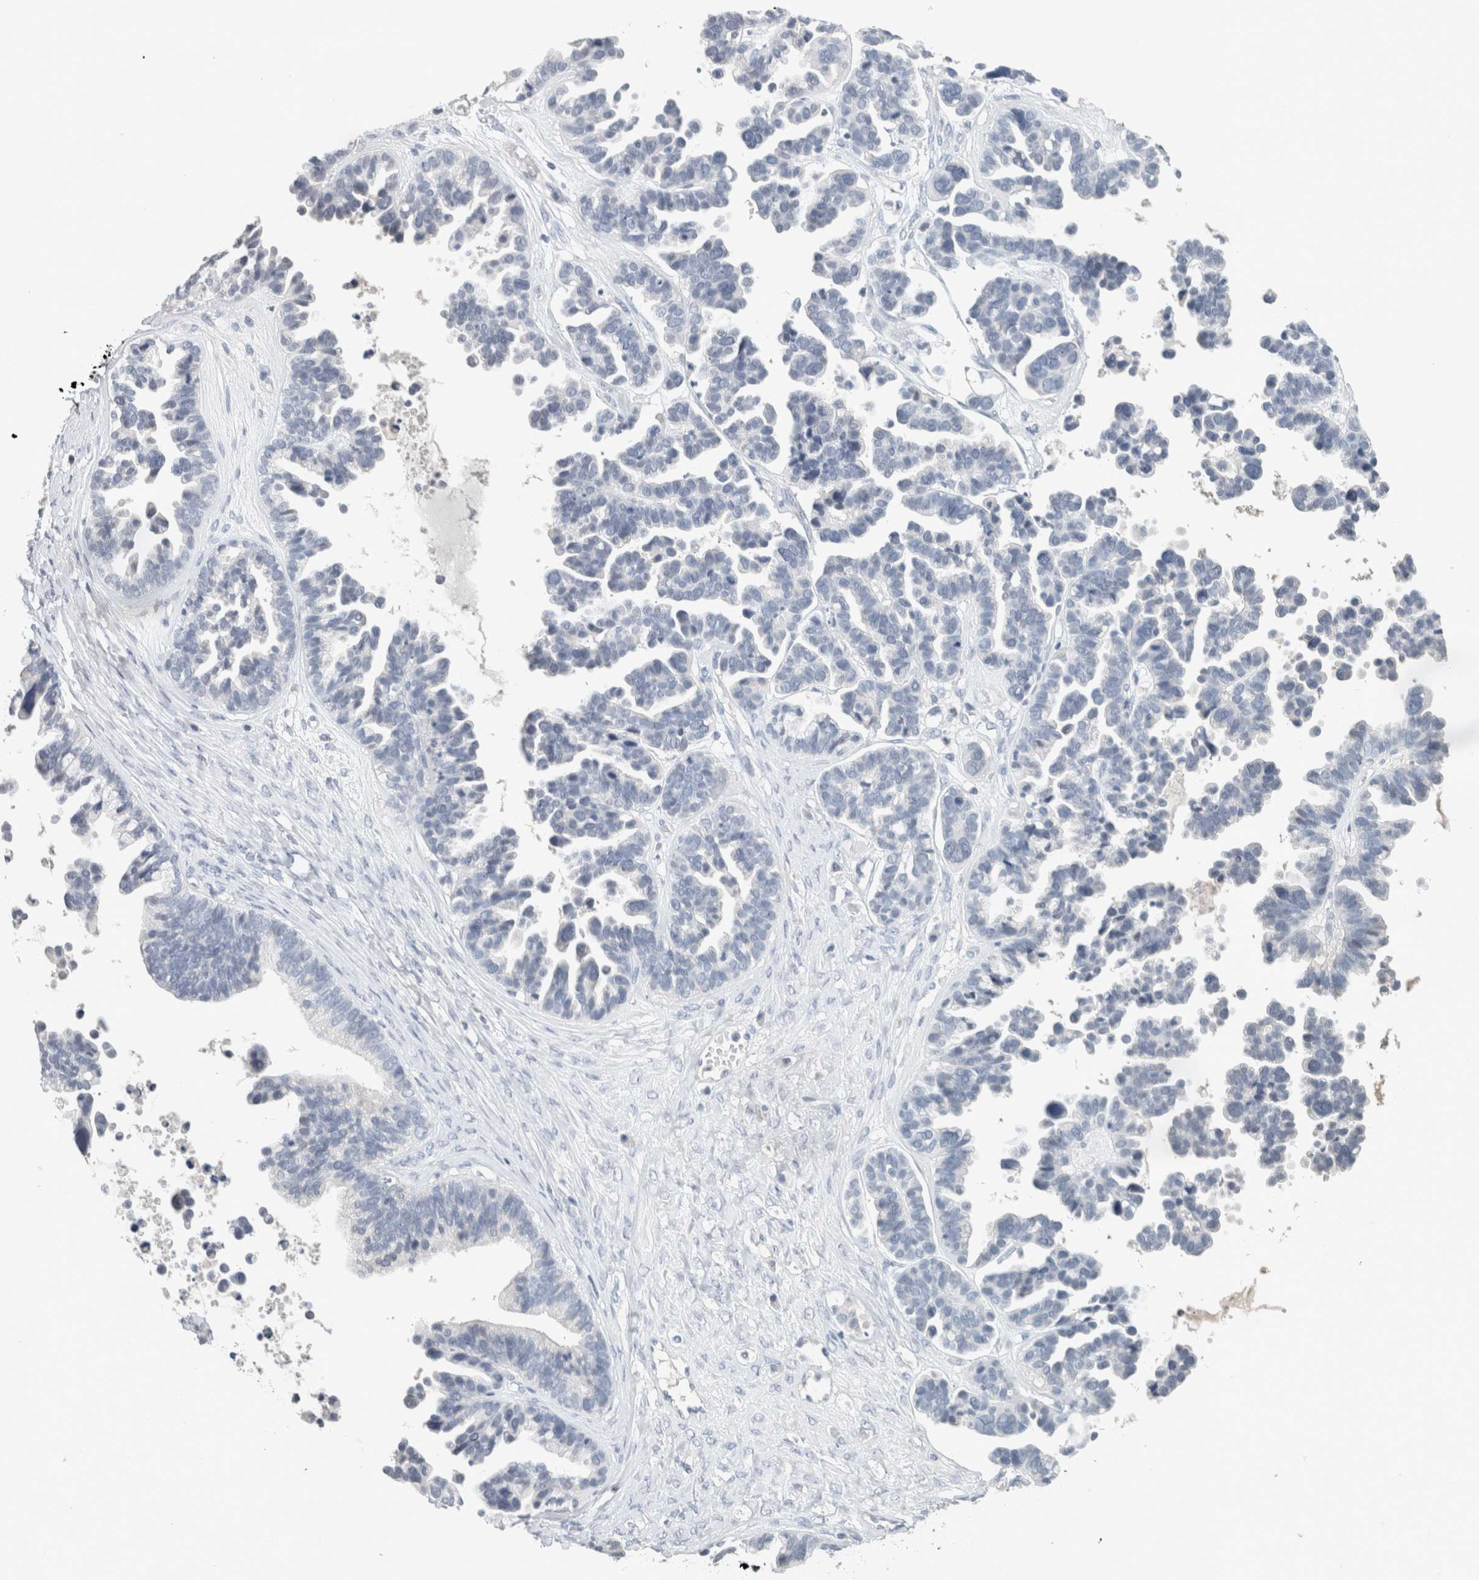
{"staining": {"intensity": "negative", "quantity": "none", "location": "none"}, "tissue": "ovarian cancer", "cell_type": "Tumor cells", "image_type": "cancer", "snomed": [{"axis": "morphology", "description": "Cystadenocarcinoma, serous, NOS"}, {"axis": "topography", "description": "Ovary"}], "caption": "The IHC histopathology image has no significant positivity in tumor cells of ovarian serous cystadenocarcinoma tissue.", "gene": "CRAT", "patient": {"sex": "female", "age": 56}}